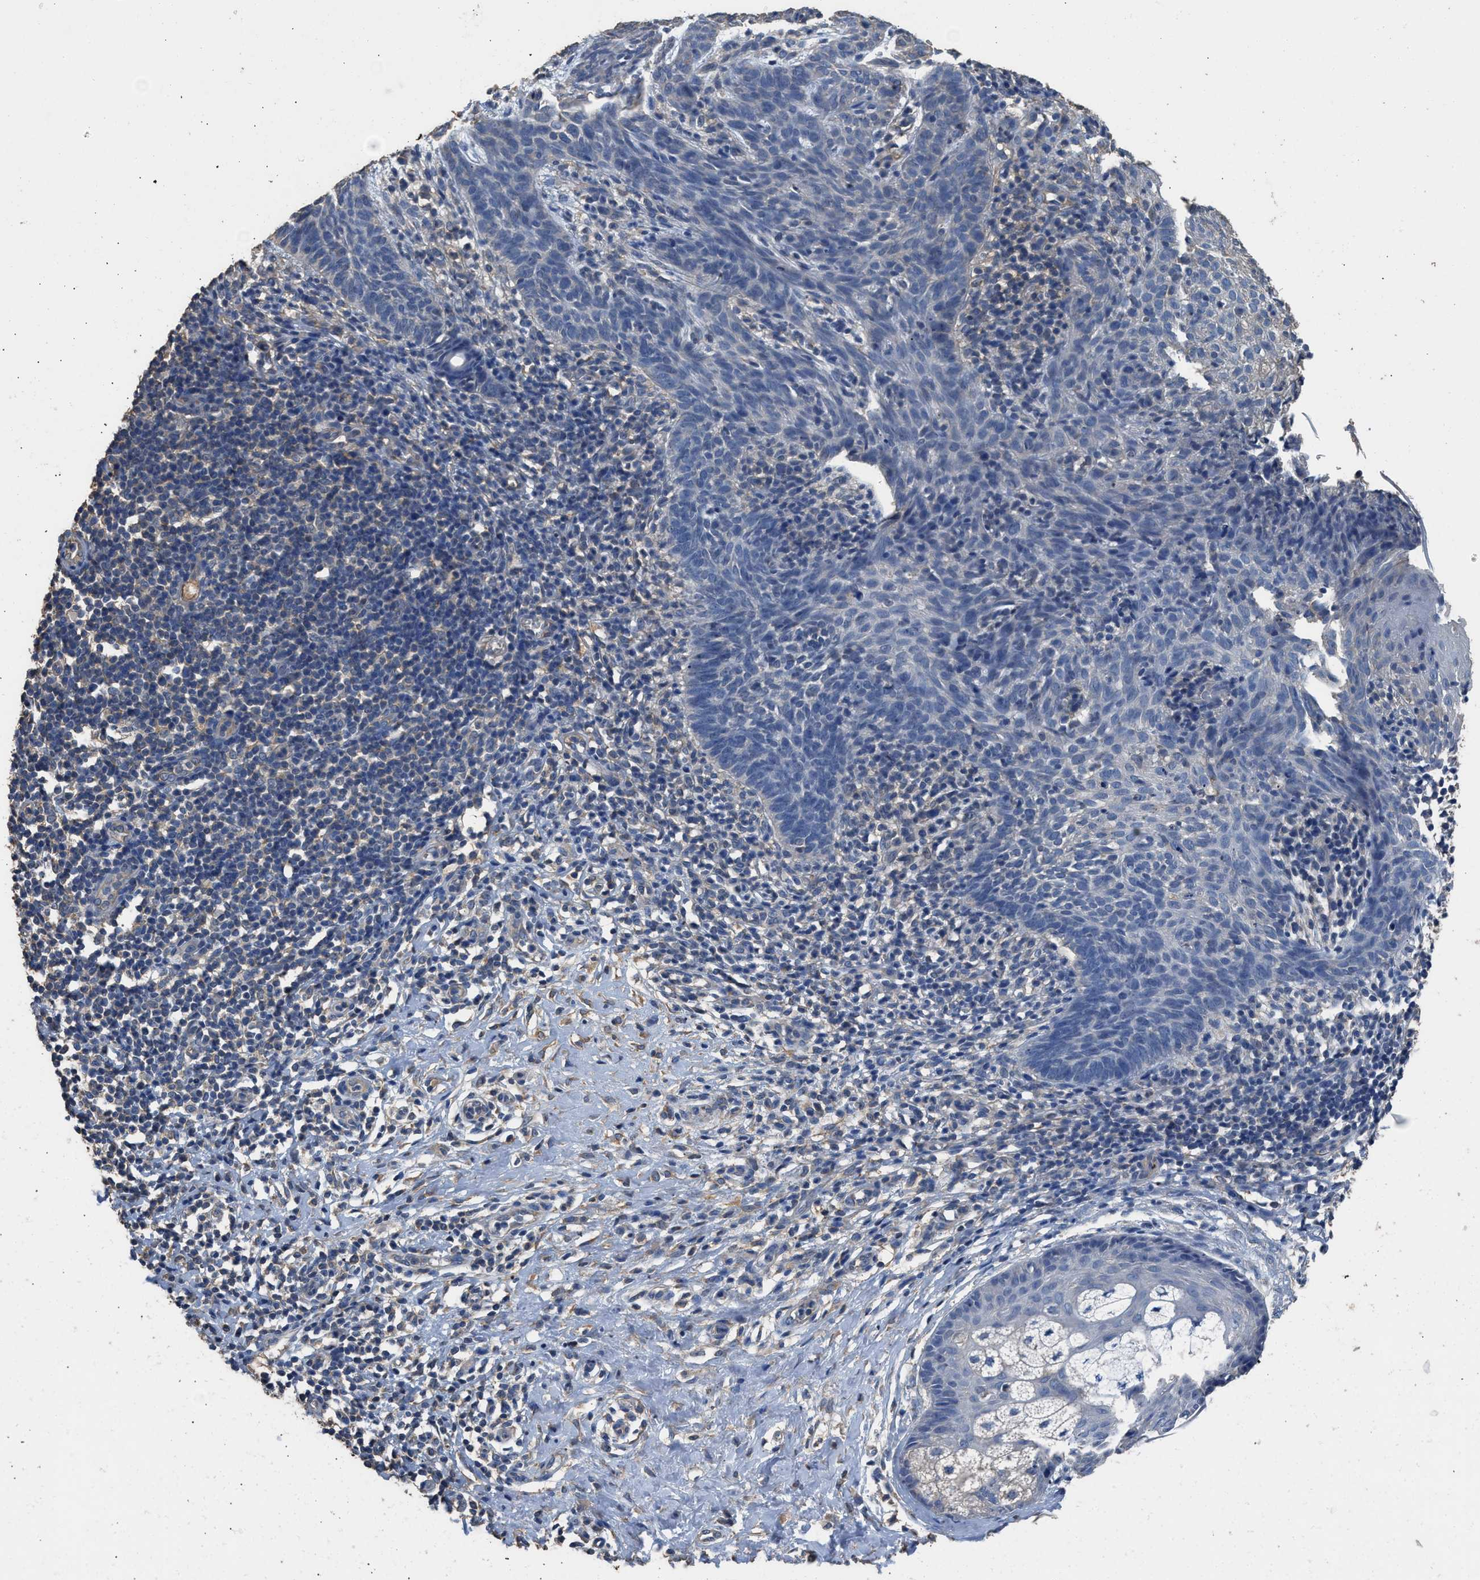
{"staining": {"intensity": "negative", "quantity": "none", "location": "none"}, "tissue": "skin cancer", "cell_type": "Tumor cells", "image_type": "cancer", "snomed": [{"axis": "morphology", "description": "Basal cell carcinoma"}, {"axis": "topography", "description": "Skin"}], "caption": "There is no significant staining in tumor cells of skin basal cell carcinoma.", "gene": "ITSN1", "patient": {"sex": "male", "age": 60}}